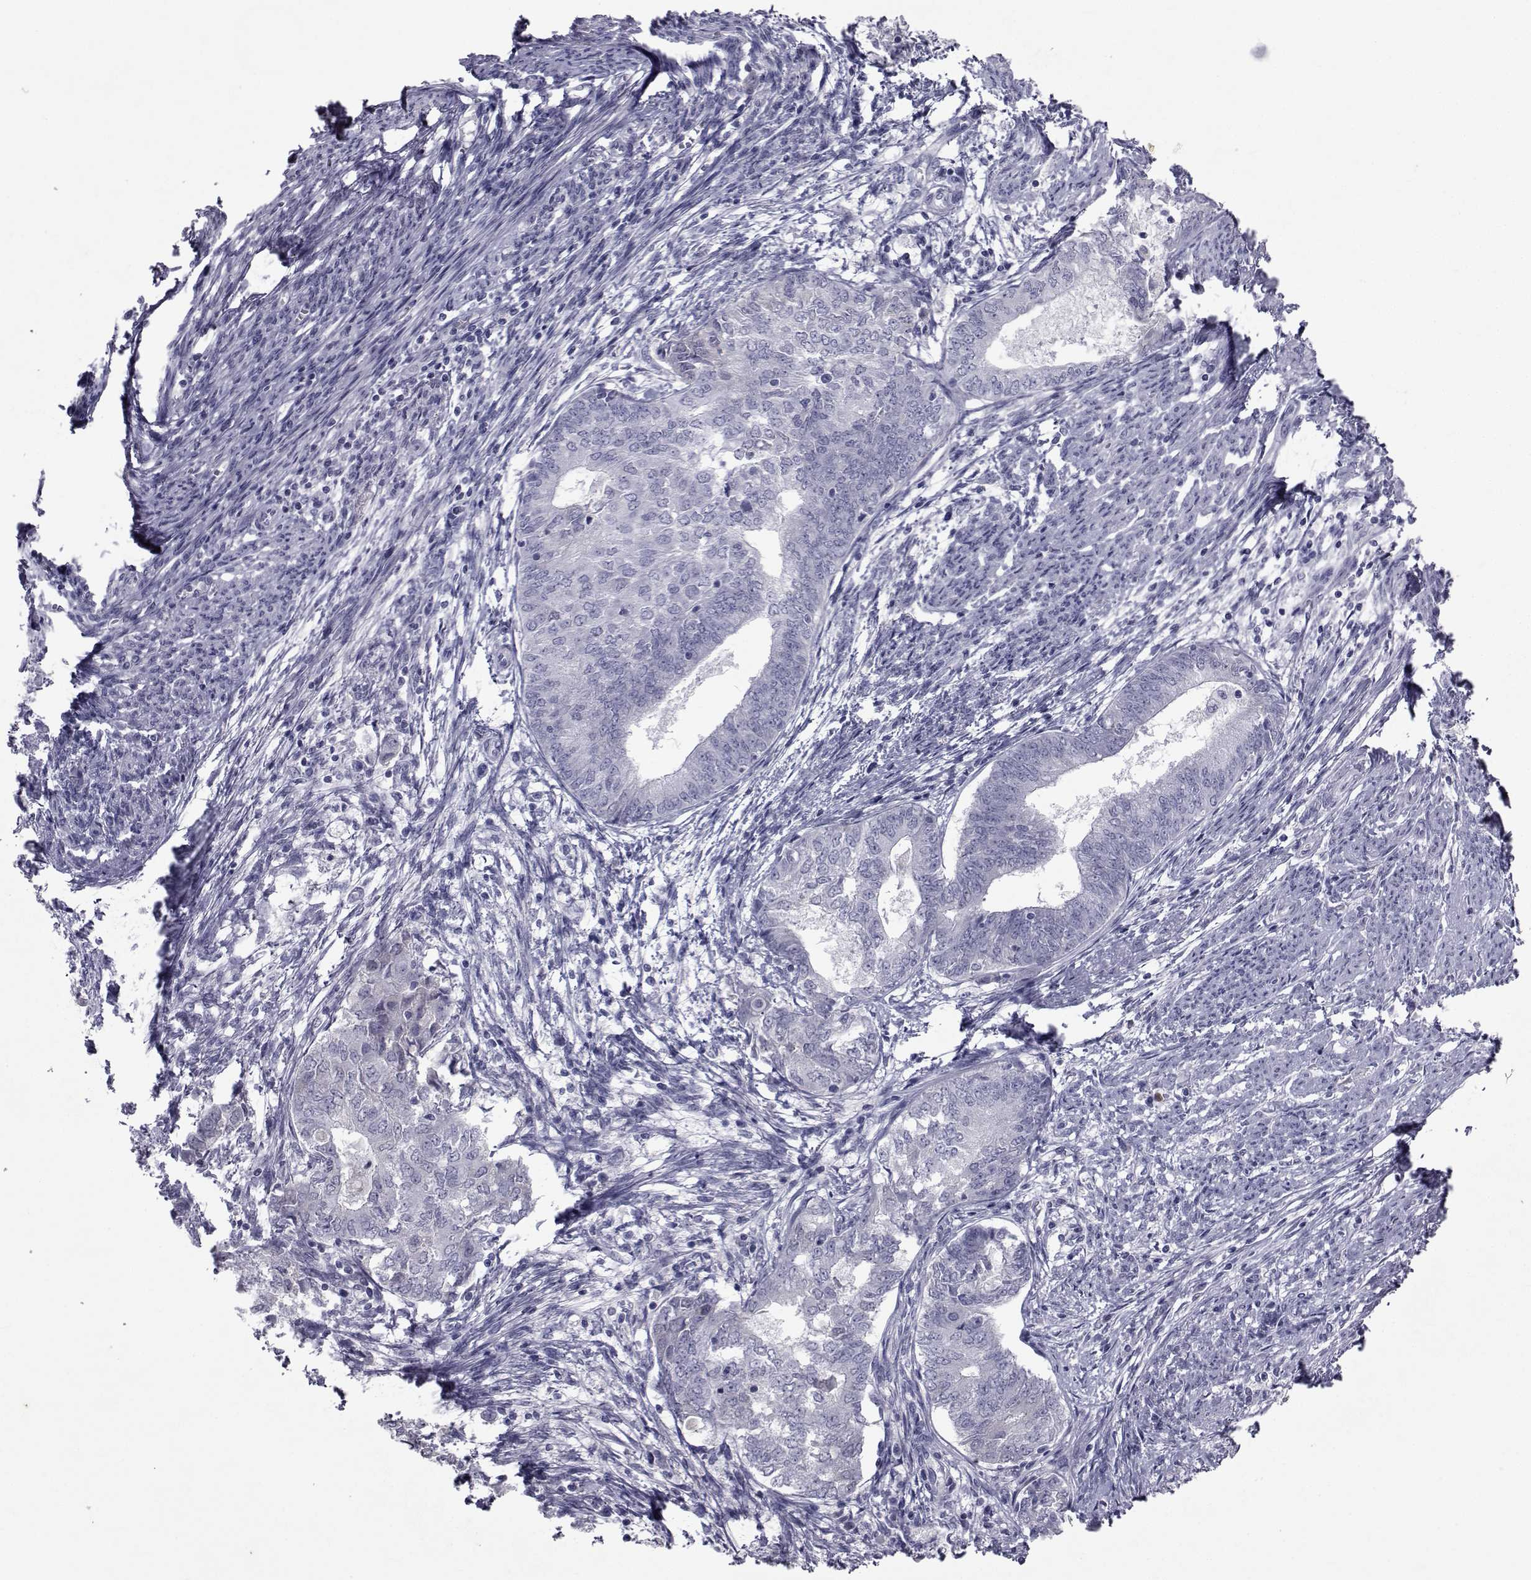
{"staining": {"intensity": "negative", "quantity": "none", "location": "none"}, "tissue": "endometrial cancer", "cell_type": "Tumor cells", "image_type": "cancer", "snomed": [{"axis": "morphology", "description": "Adenocarcinoma, NOS"}, {"axis": "topography", "description": "Endometrium"}], "caption": "Immunohistochemical staining of human adenocarcinoma (endometrial) exhibits no significant staining in tumor cells.", "gene": "PAX2", "patient": {"sex": "female", "age": 62}}